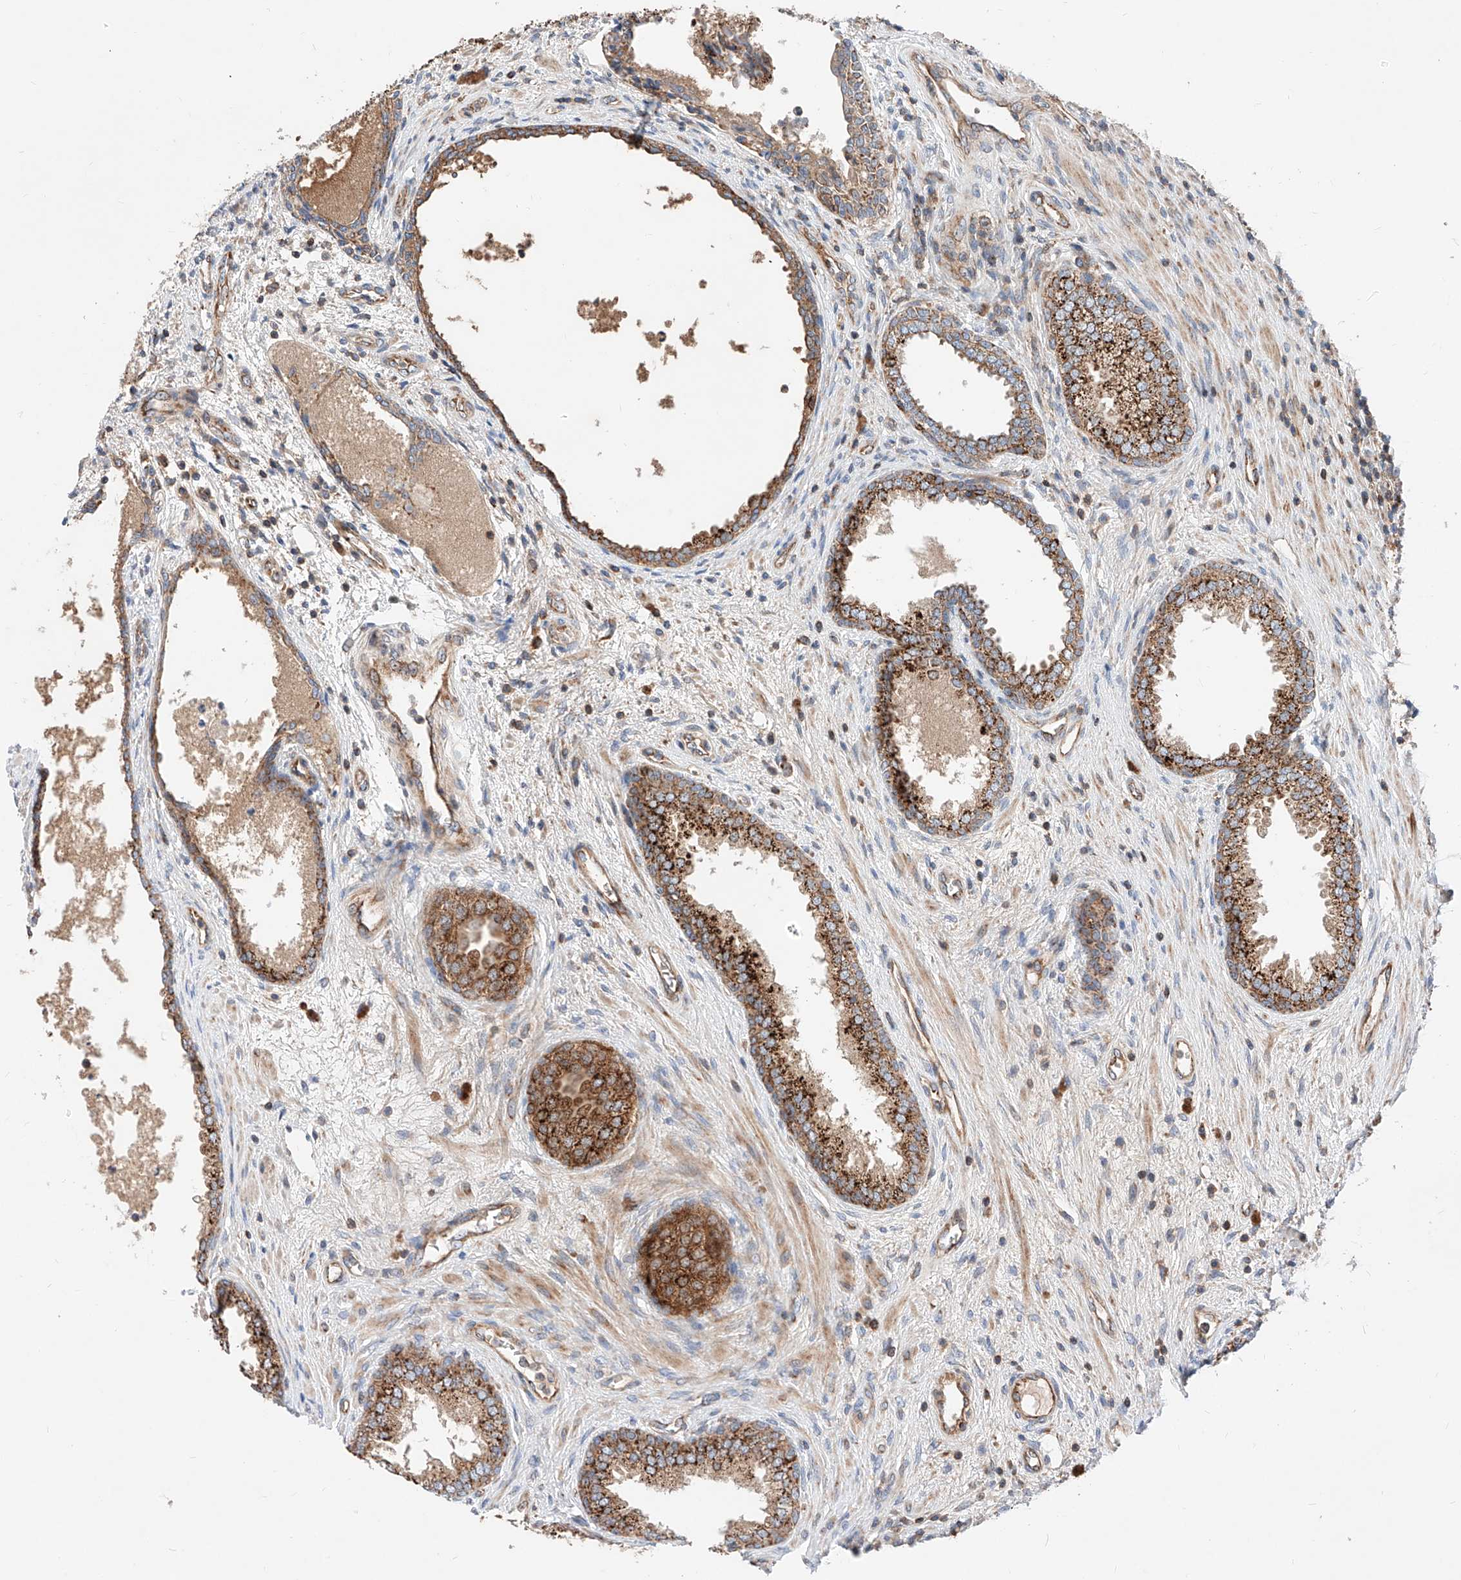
{"staining": {"intensity": "strong", "quantity": ">75%", "location": "cytoplasmic/membranous"}, "tissue": "prostate", "cell_type": "Glandular cells", "image_type": "normal", "snomed": [{"axis": "morphology", "description": "Normal tissue, NOS"}, {"axis": "topography", "description": "Prostate"}], "caption": "Human prostate stained with a brown dye reveals strong cytoplasmic/membranous positive staining in approximately >75% of glandular cells.", "gene": "NR1D1", "patient": {"sex": "male", "age": 76}}